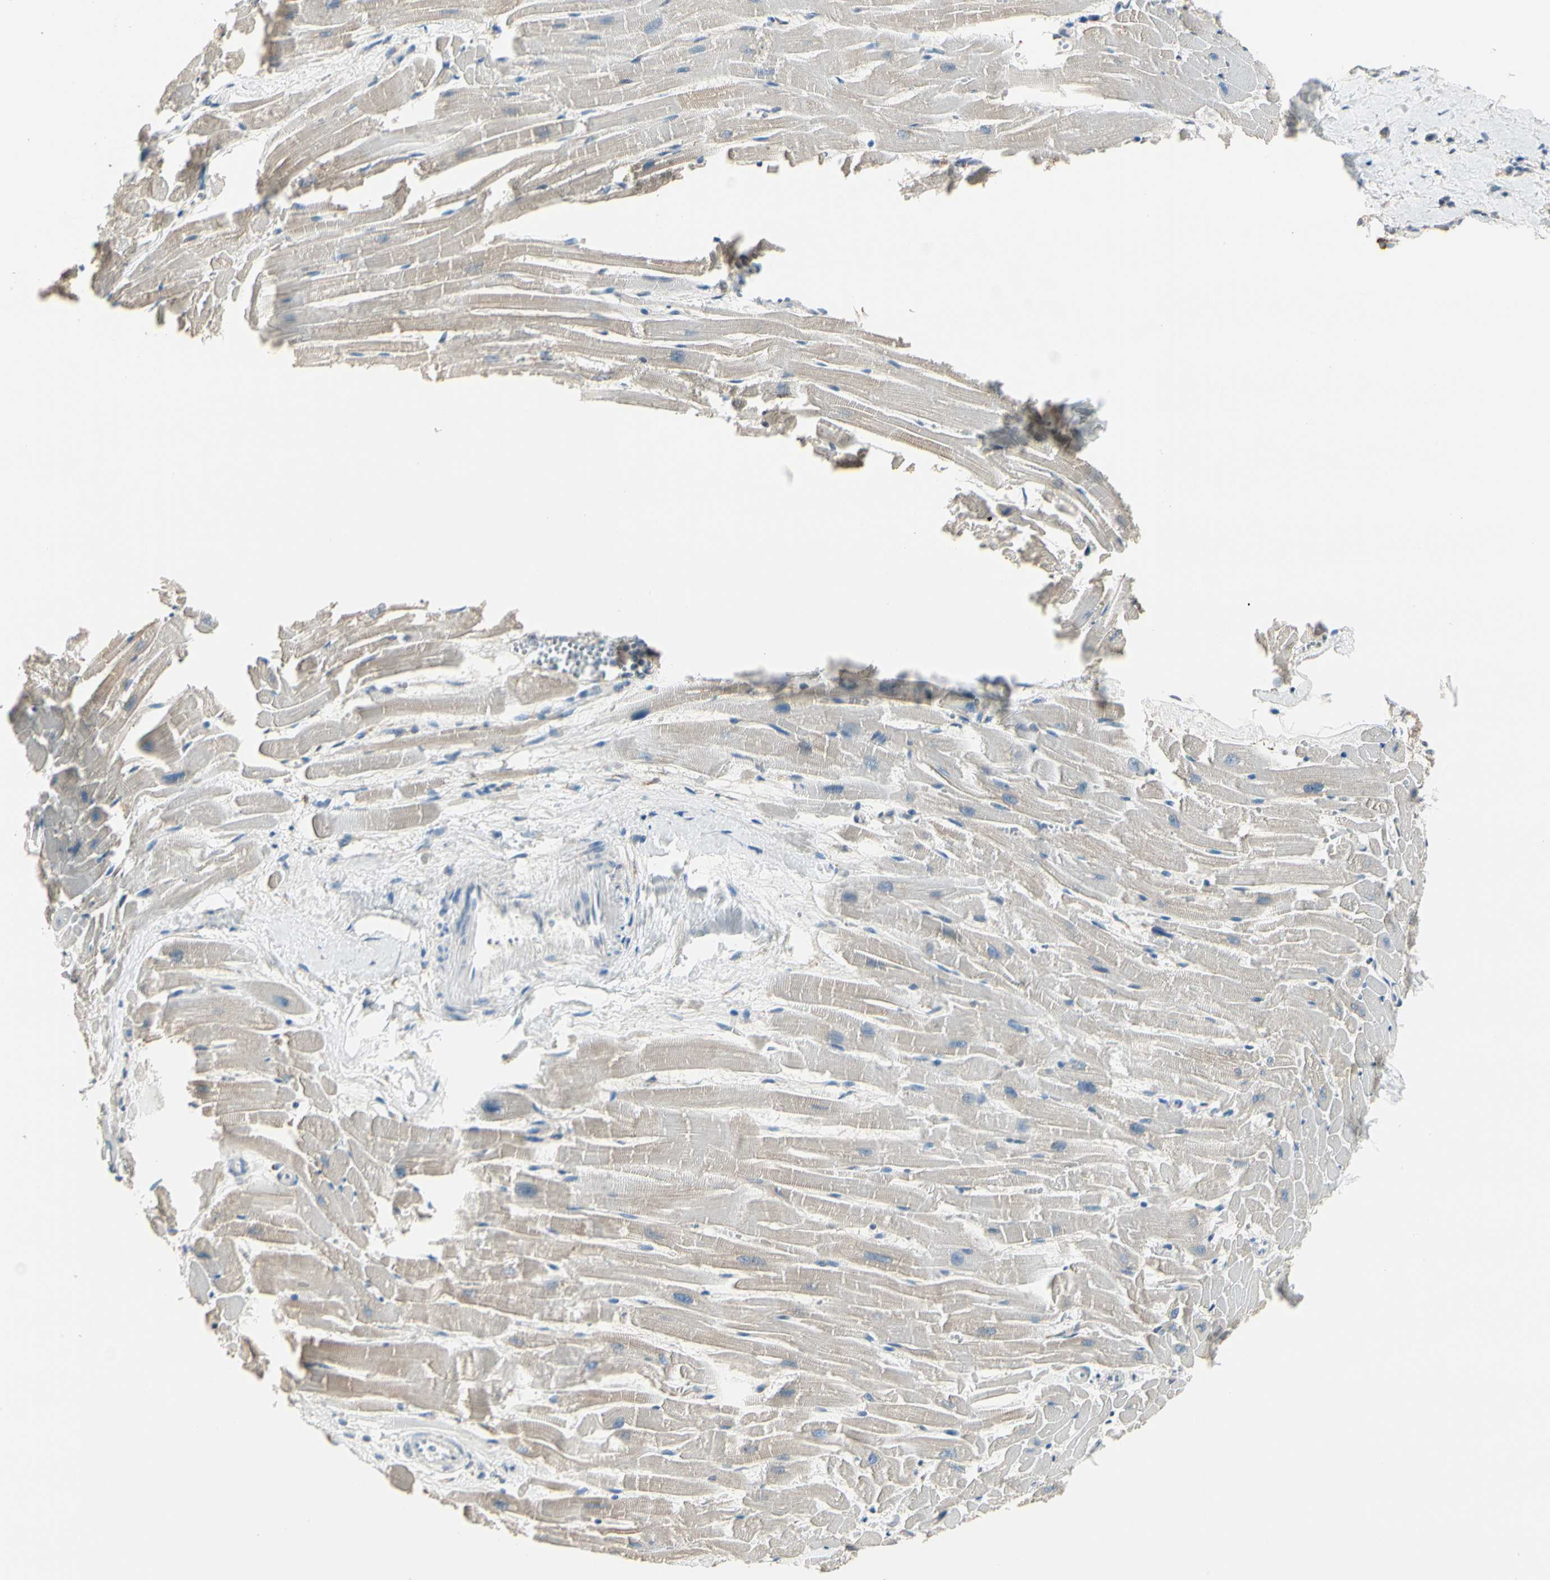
{"staining": {"intensity": "weak", "quantity": "<25%", "location": "cytoplasmic/membranous"}, "tissue": "heart muscle", "cell_type": "Cardiomyocytes", "image_type": "normal", "snomed": [{"axis": "morphology", "description": "Normal tissue, NOS"}, {"axis": "topography", "description": "Heart"}], "caption": "A photomicrograph of human heart muscle is negative for staining in cardiomyocytes. The staining was performed using DAB to visualize the protein expression in brown, while the nuclei were stained in blue with hematoxylin (Magnification: 20x).", "gene": "DUSP12", "patient": {"sex": "female", "age": 19}}